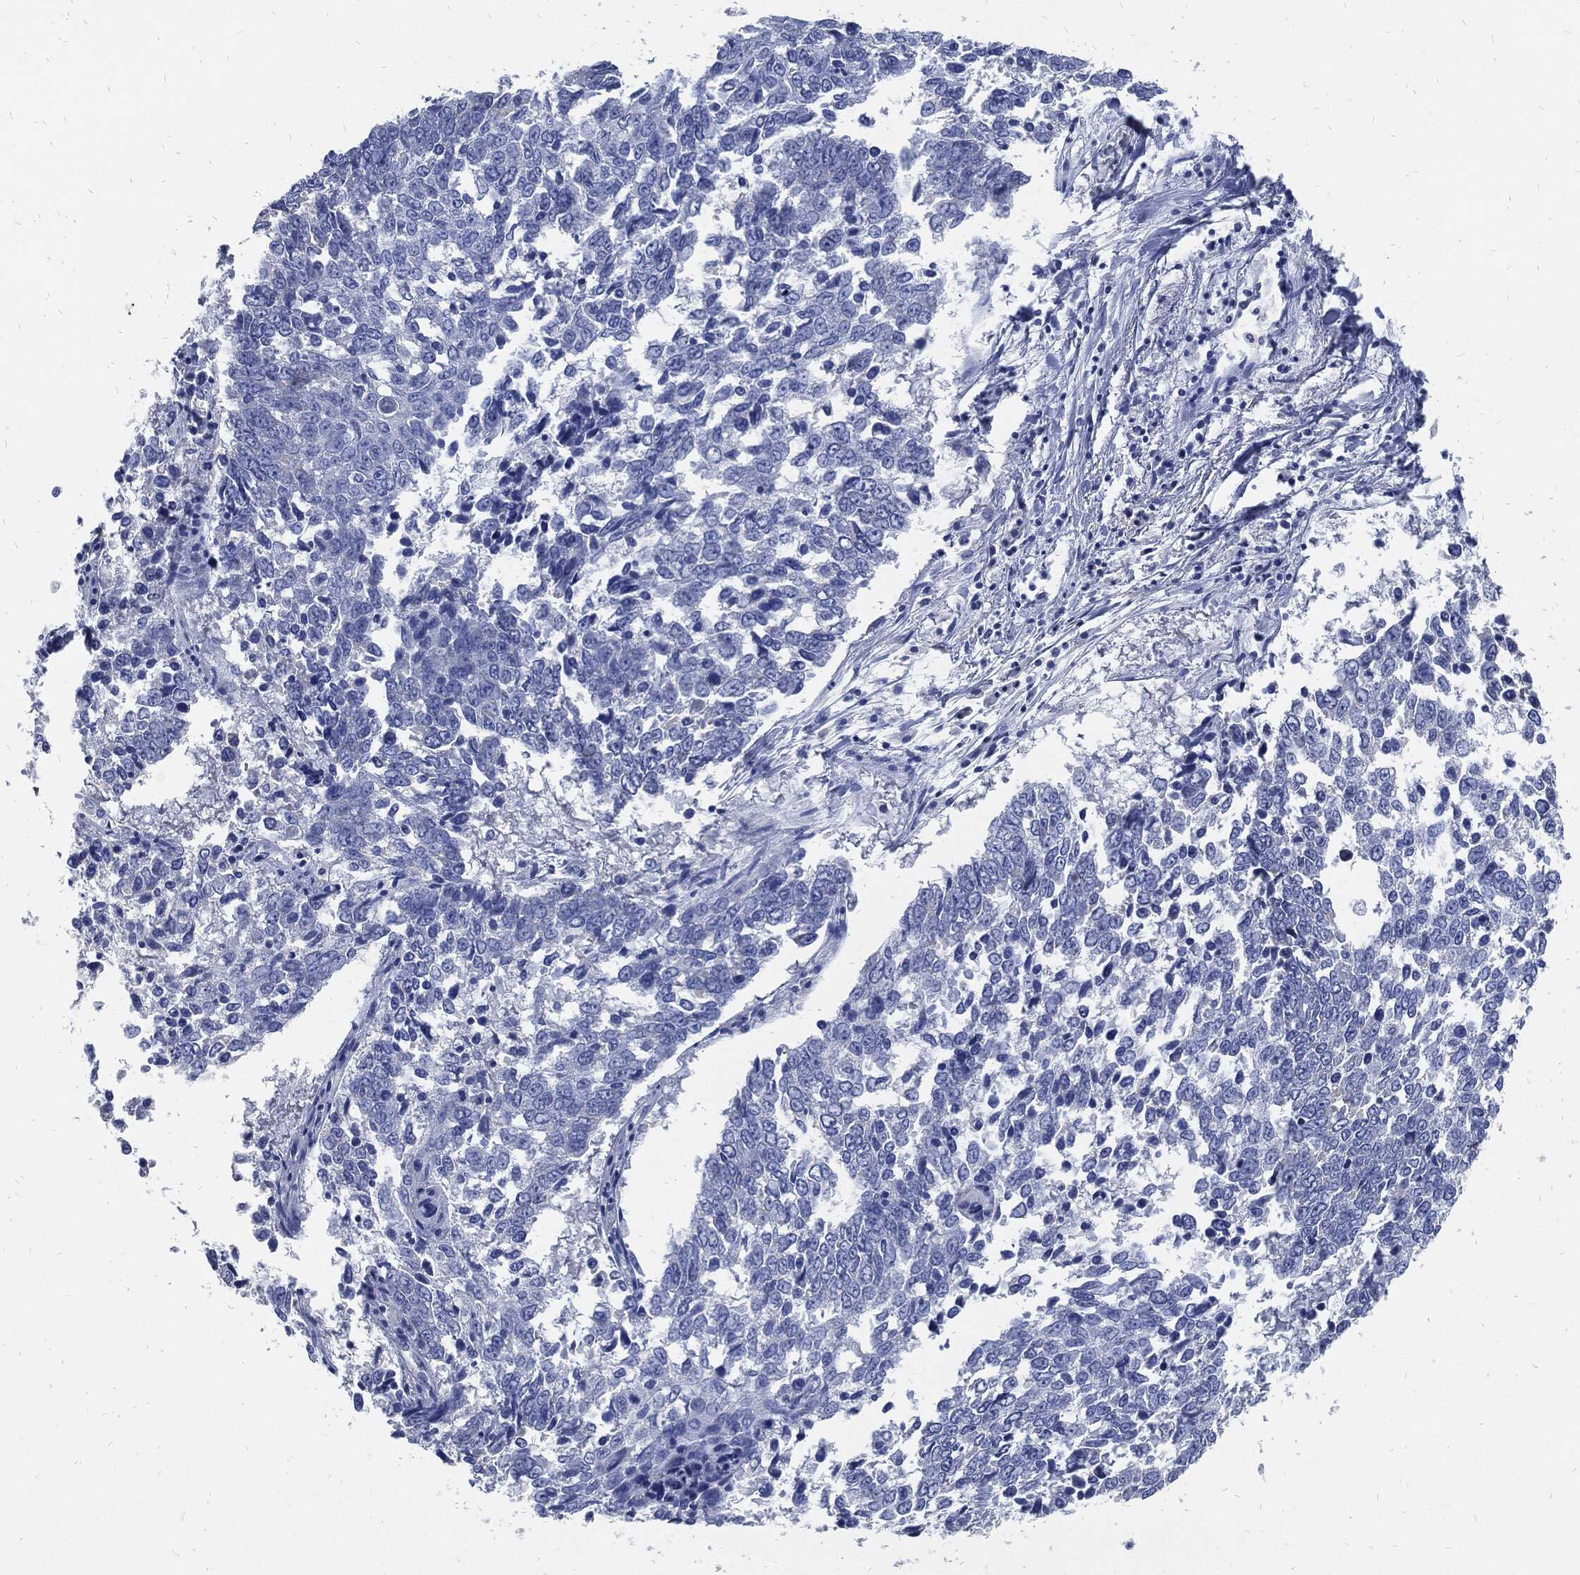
{"staining": {"intensity": "negative", "quantity": "none", "location": "none"}, "tissue": "lung cancer", "cell_type": "Tumor cells", "image_type": "cancer", "snomed": [{"axis": "morphology", "description": "Squamous cell carcinoma, NOS"}, {"axis": "topography", "description": "Lung"}], "caption": "High magnification brightfield microscopy of lung cancer (squamous cell carcinoma) stained with DAB (brown) and counterstained with hematoxylin (blue): tumor cells show no significant positivity. The staining is performed using DAB brown chromogen with nuclei counter-stained in using hematoxylin.", "gene": "FABP4", "patient": {"sex": "male", "age": 82}}